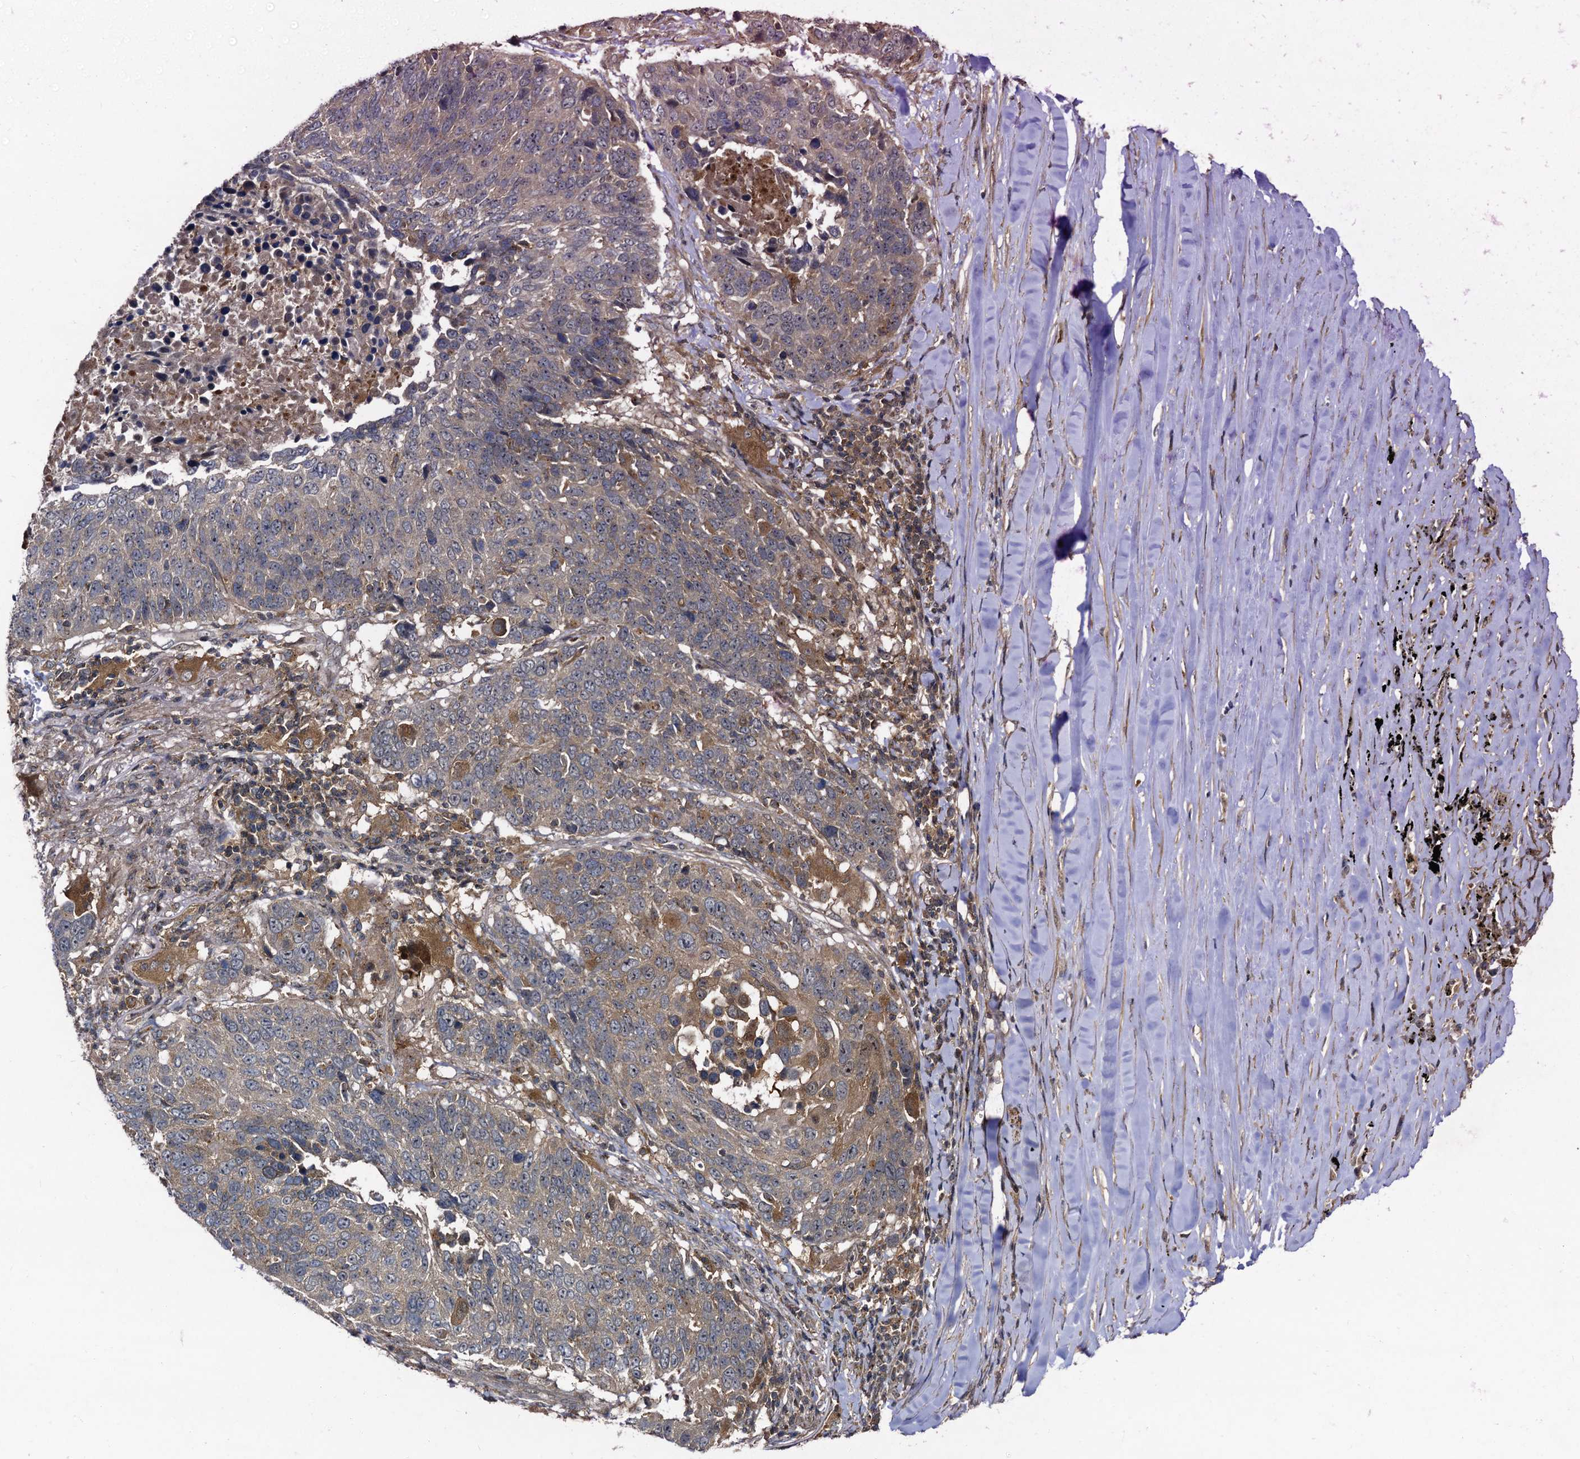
{"staining": {"intensity": "weak", "quantity": "25%-75%", "location": "cytoplasmic/membranous"}, "tissue": "lung cancer", "cell_type": "Tumor cells", "image_type": "cancer", "snomed": [{"axis": "morphology", "description": "Normal tissue, NOS"}, {"axis": "morphology", "description": "Squamous cell carcinoma, NOS"}, {"axis": "topography", "description": "Lymph node"}, {"axis": "topography", "description": "Lung"}], "caption": "Protein expression analysis of human squamous cell carcinoma (lung) reveals weak cytoplasmic/membranous expression in approximately 25%-75% of tumor cells. The staining was performed using DAB, with brown indicating positive protein expression. Nuclei are stained blue with hematoxylin.", "gene": "KXD1", "patient": {"sex": "male", "age": 66}}